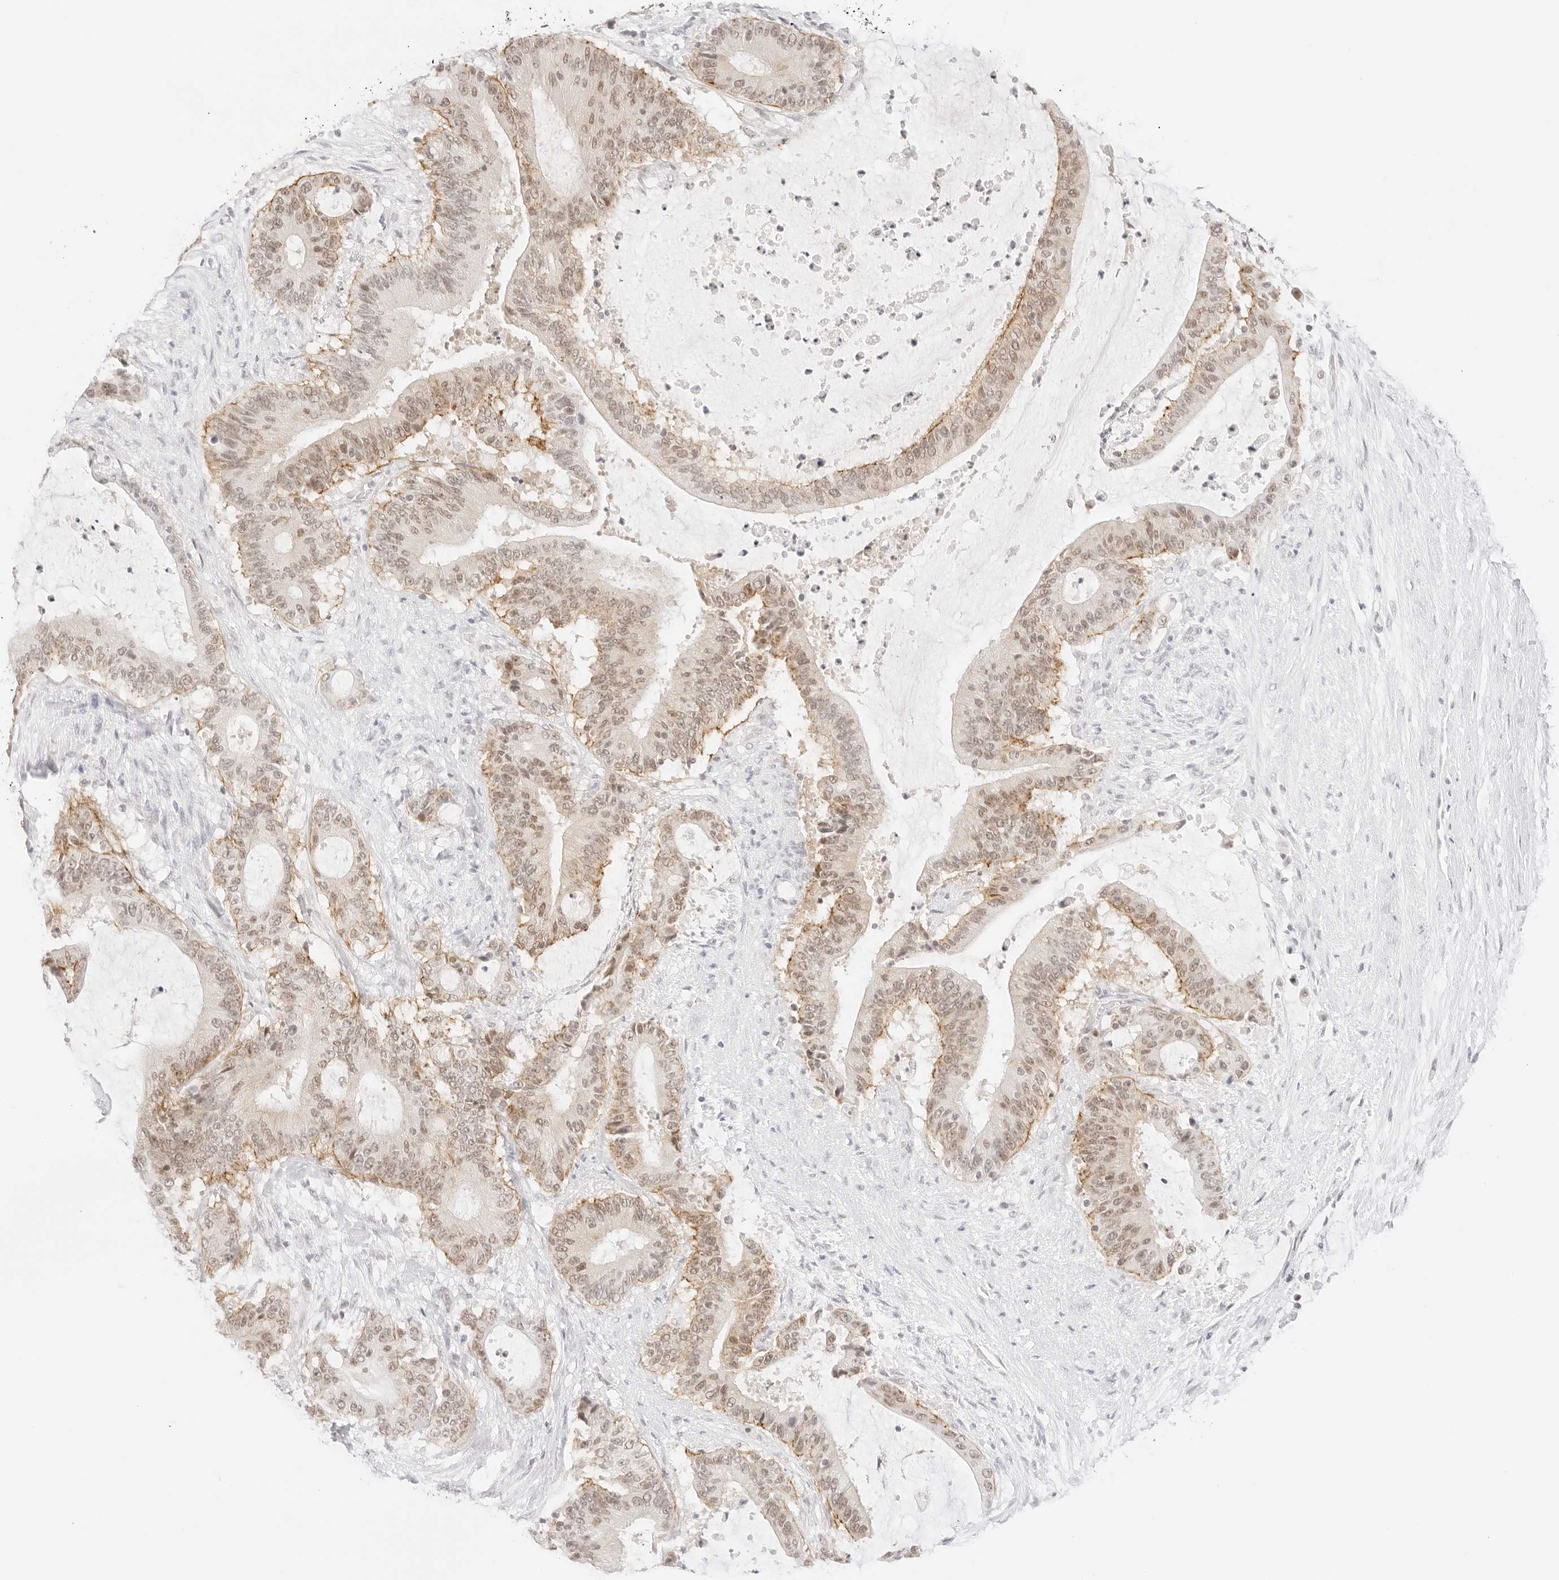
{"staining": {"intensity": "moderate", "quantity": ">75%", "location": "cytoplasmic/membranous,nuclear"}, "tissue": "liver cancer", "cell_type": "Tumor cells", "image_type": "cancer", "snomed": [{"axis": "morphology", "description": "Normal tissue, NOS"}, {"axis": "morphology", "description": "Cholangiocarcinoma"}, {"axis": "topography", "description": "Liver"}, {"axis": "topography", "description": "Peripheral nerve tissue"}], "caption": "A brown stain highlights moderate cytoplasmic/membranous and nuclear positivity of a protein in liver cancer tumor cells.", "gene": "ITGA6", "patient": {"sex": "female", "age": 73}}